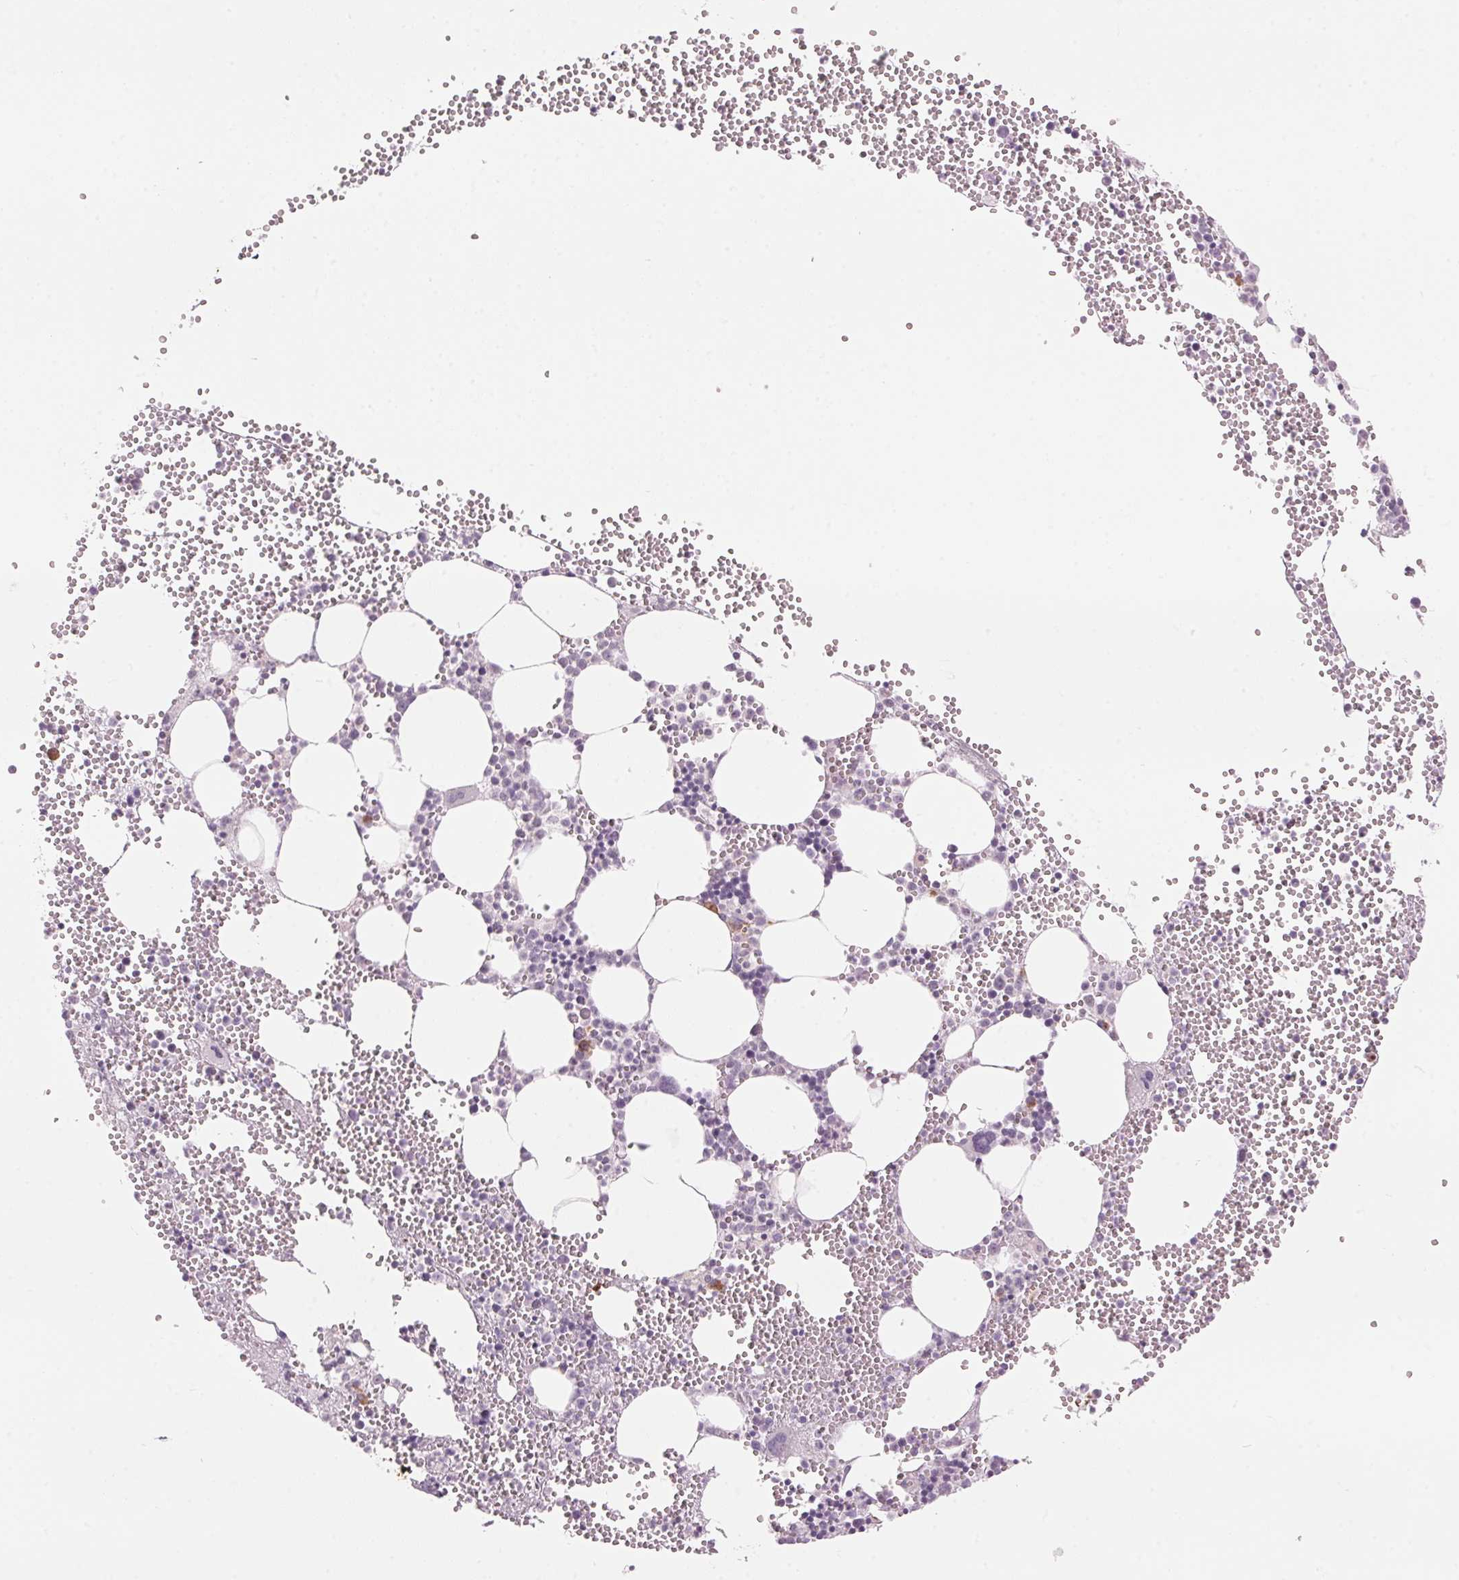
{"staining": {"intensity": "strong", "quantity": "<25%", "location": "cytoplasmic/membranous"}, "tissue": "bone marrow", "cell_type": "Hematopoietic cells", "image_type": "normal", "snomed": [{"axis": "morphology", "description": "Normal tissue, NOS"}, {"axis": "topography", "description": "Bone marrow"}], "caption": "IHC of normal bone marrow exhibits medium levels of strong cytoplasmic/membranous staining in about <25% of hematopoietic cells.", "gene": "SCTR", "patient": {"sex": "male", "age": 89}}